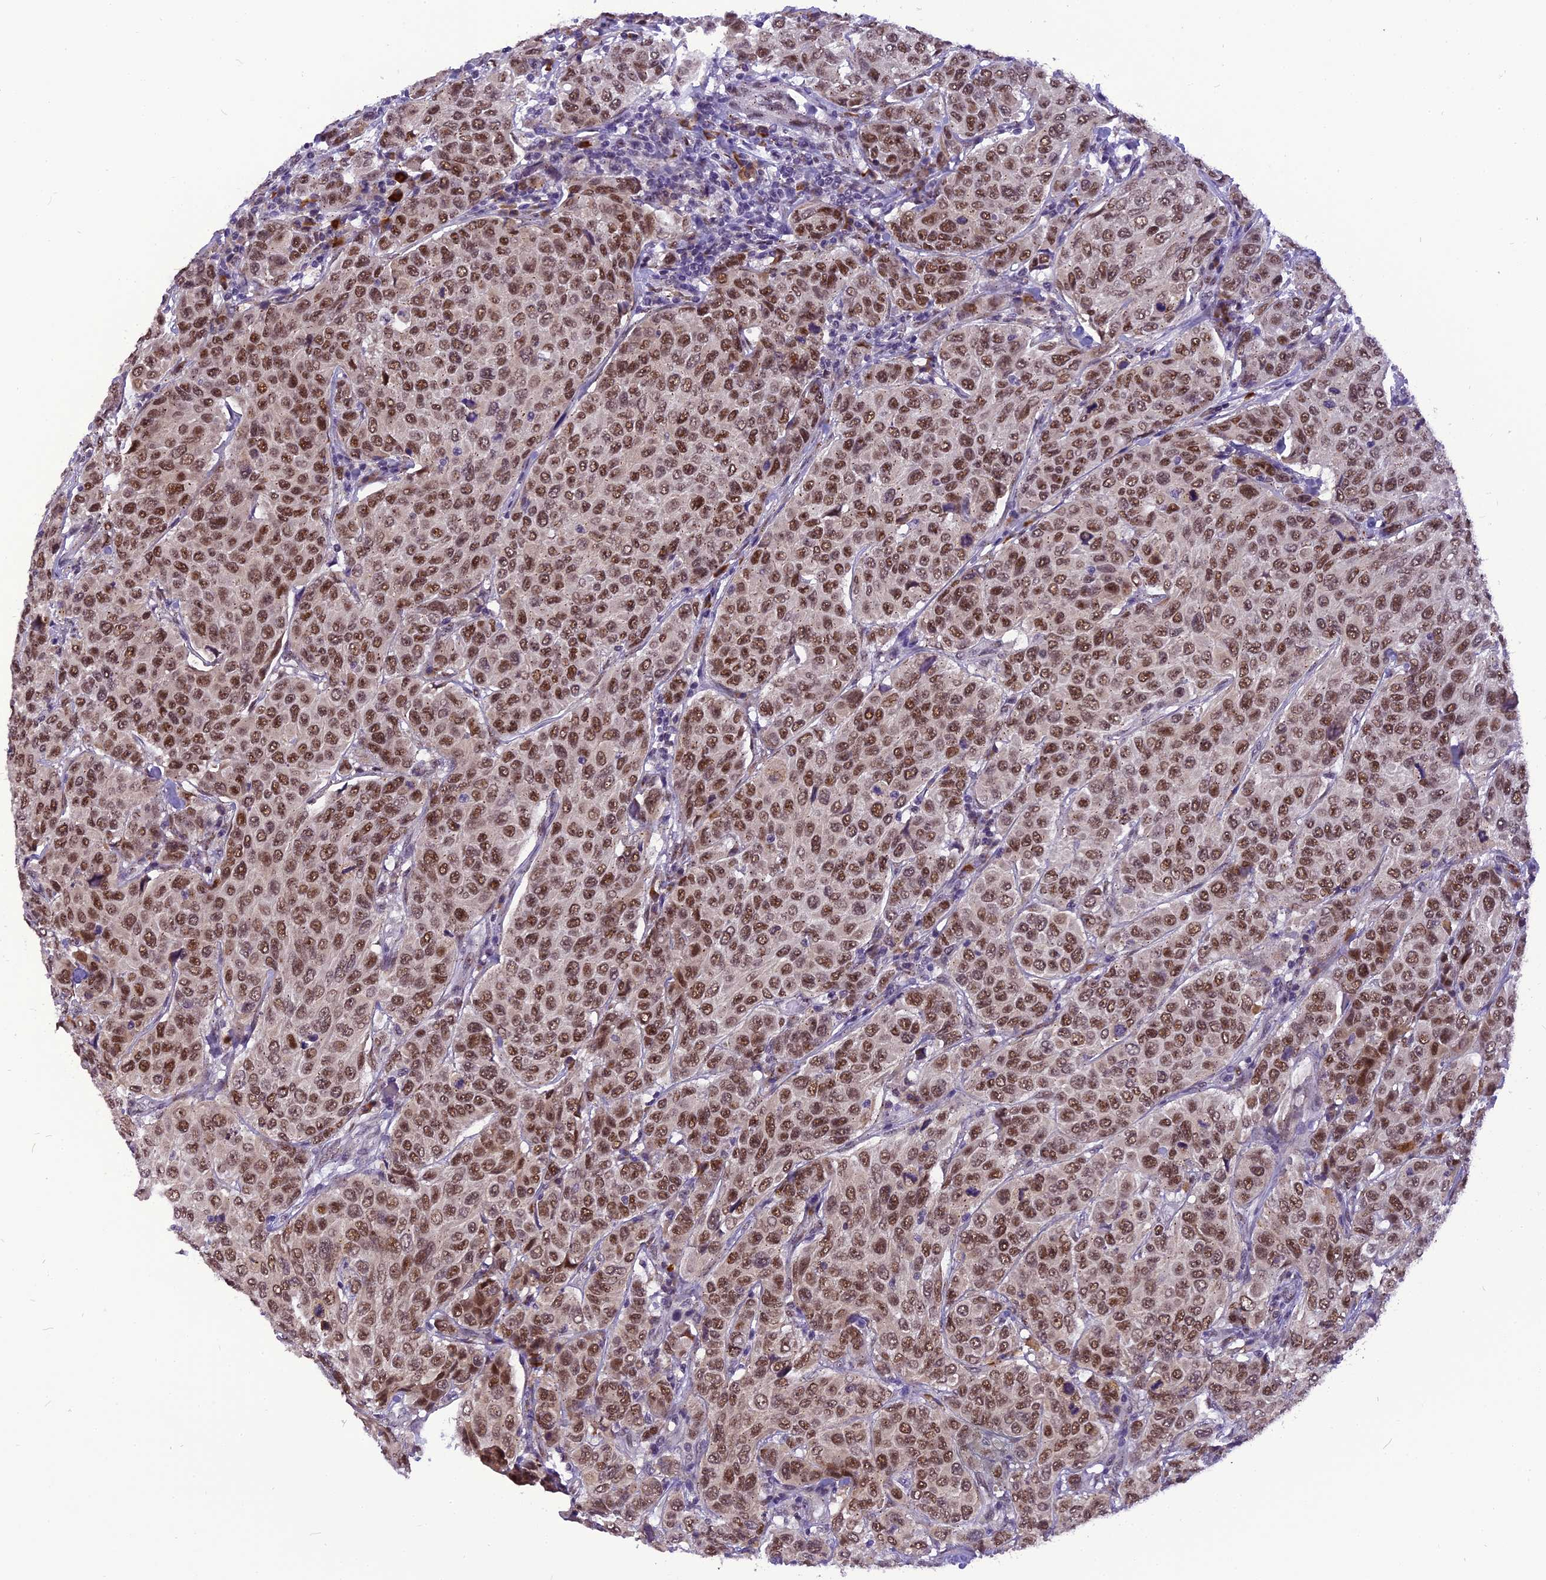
{"staining": {"intensity": "moderate", "quantity": ">75%", "location": "nuclear"}, "tissue": "breast cancer", "cell_type": "Tumor cells", "image_type": "cancer", "snomed": [{"axis": "morphology", "description": "Duct carcinoma"}, {"axis": "topography", "description": "Breast"}], "caption": "The immunohistochemical stain highlights moderate nuclear expression in tumor cells of breast cancer (intraductal carcinoma) tissue. (IHC, brightfield microscopy, high magnification).", "gene": "IRF2BP1", "patient": {"sex": "female", "age": 55}}